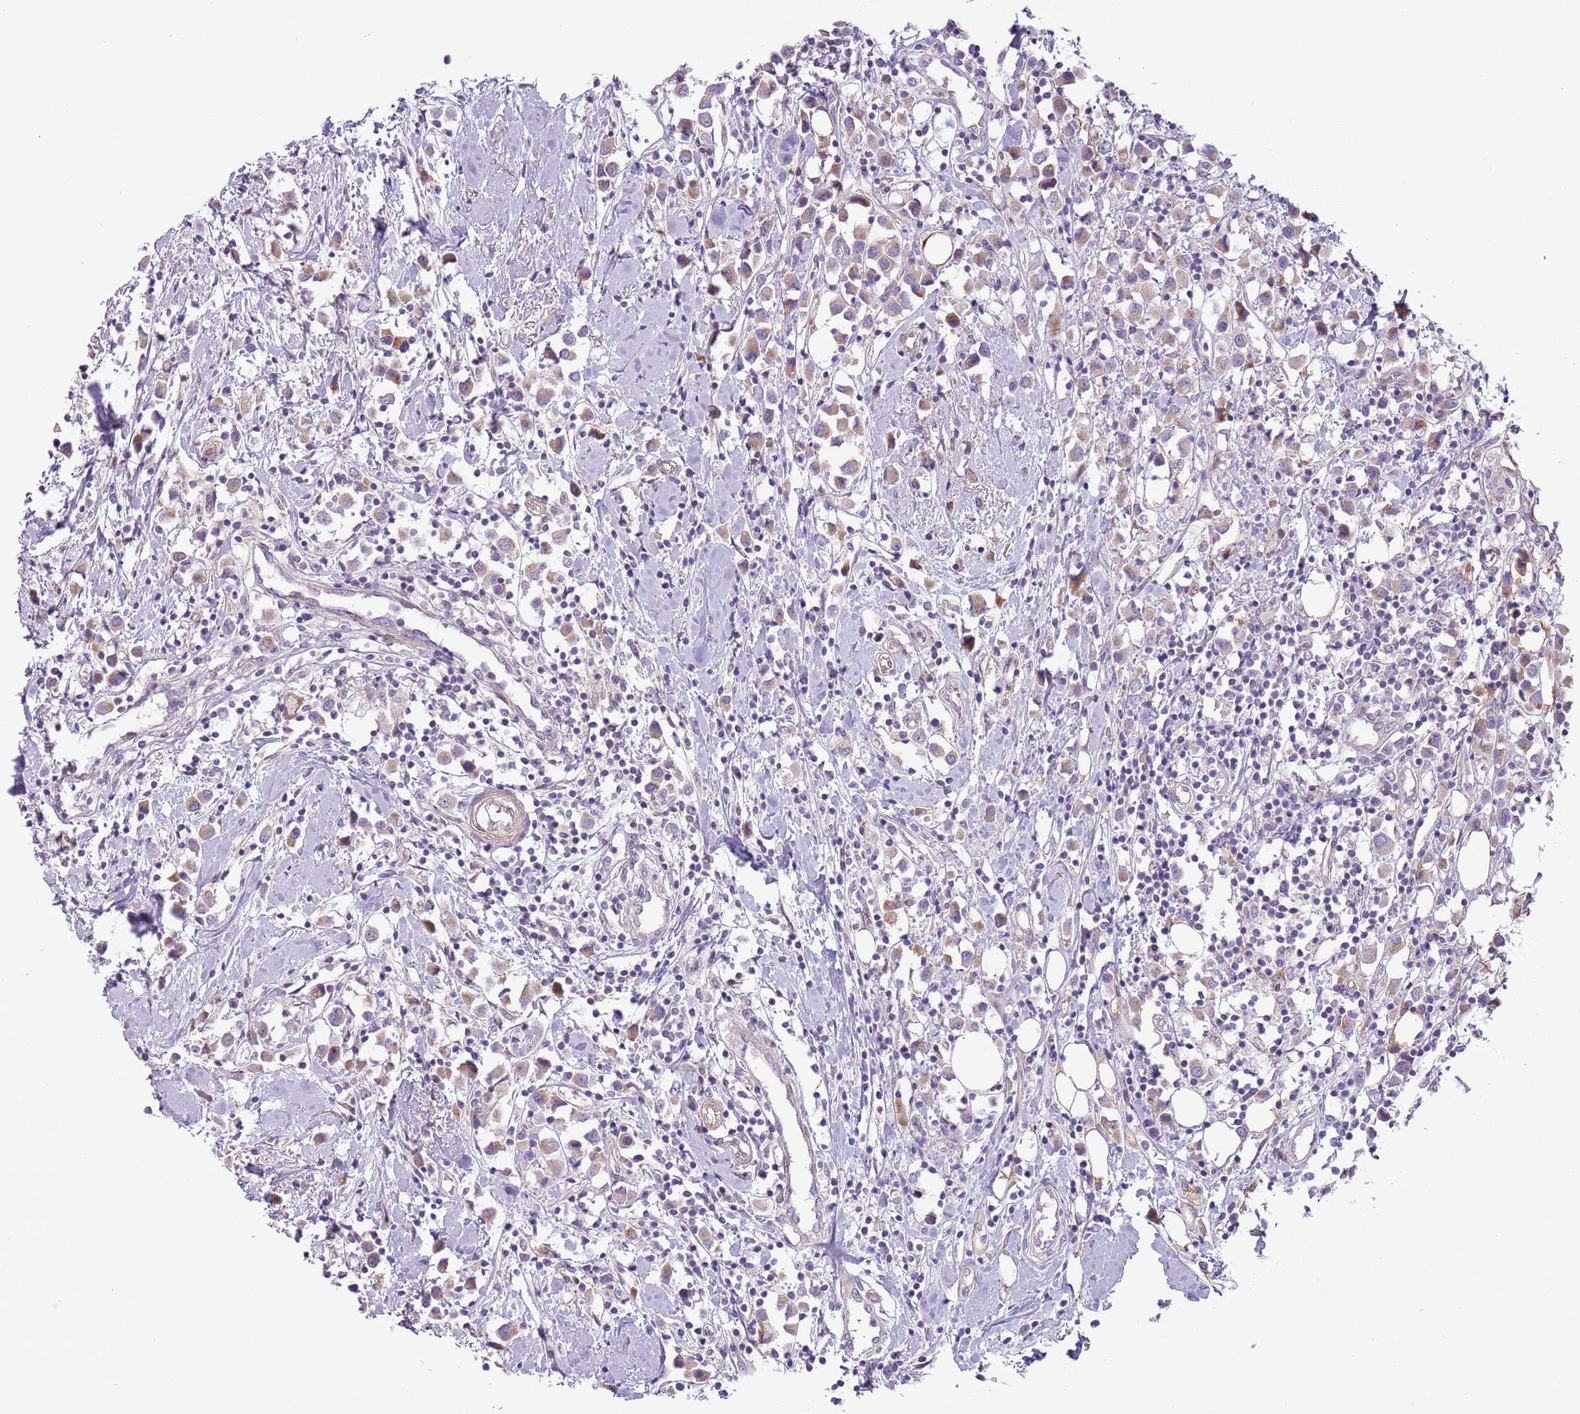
{"staining": {"intensity": "moderate", "quantity": ">75%", "location": "cytoplasmic/membranous"}, "tissue": "breast cancer", "cell_type": "Tumor cells", "image_type": "cancer", "snomed": [{"axis": "morphology", "description": "Duct carcinoma"}, {"axis": "topography", "description": "Breast"}], "caption": "Immunohistochemistry photomicrograph of neoplastic tissue: human breast cancer stained using immunohistochemistry demonstrates medium levels of moderate protein expression localized specifically in the cytoplasmic/membranous of tumor cells, appearing as a cytoplasmic/membranous brown color.", "gene": "MRO", "patient": {"sex": "female", "age": 61}}